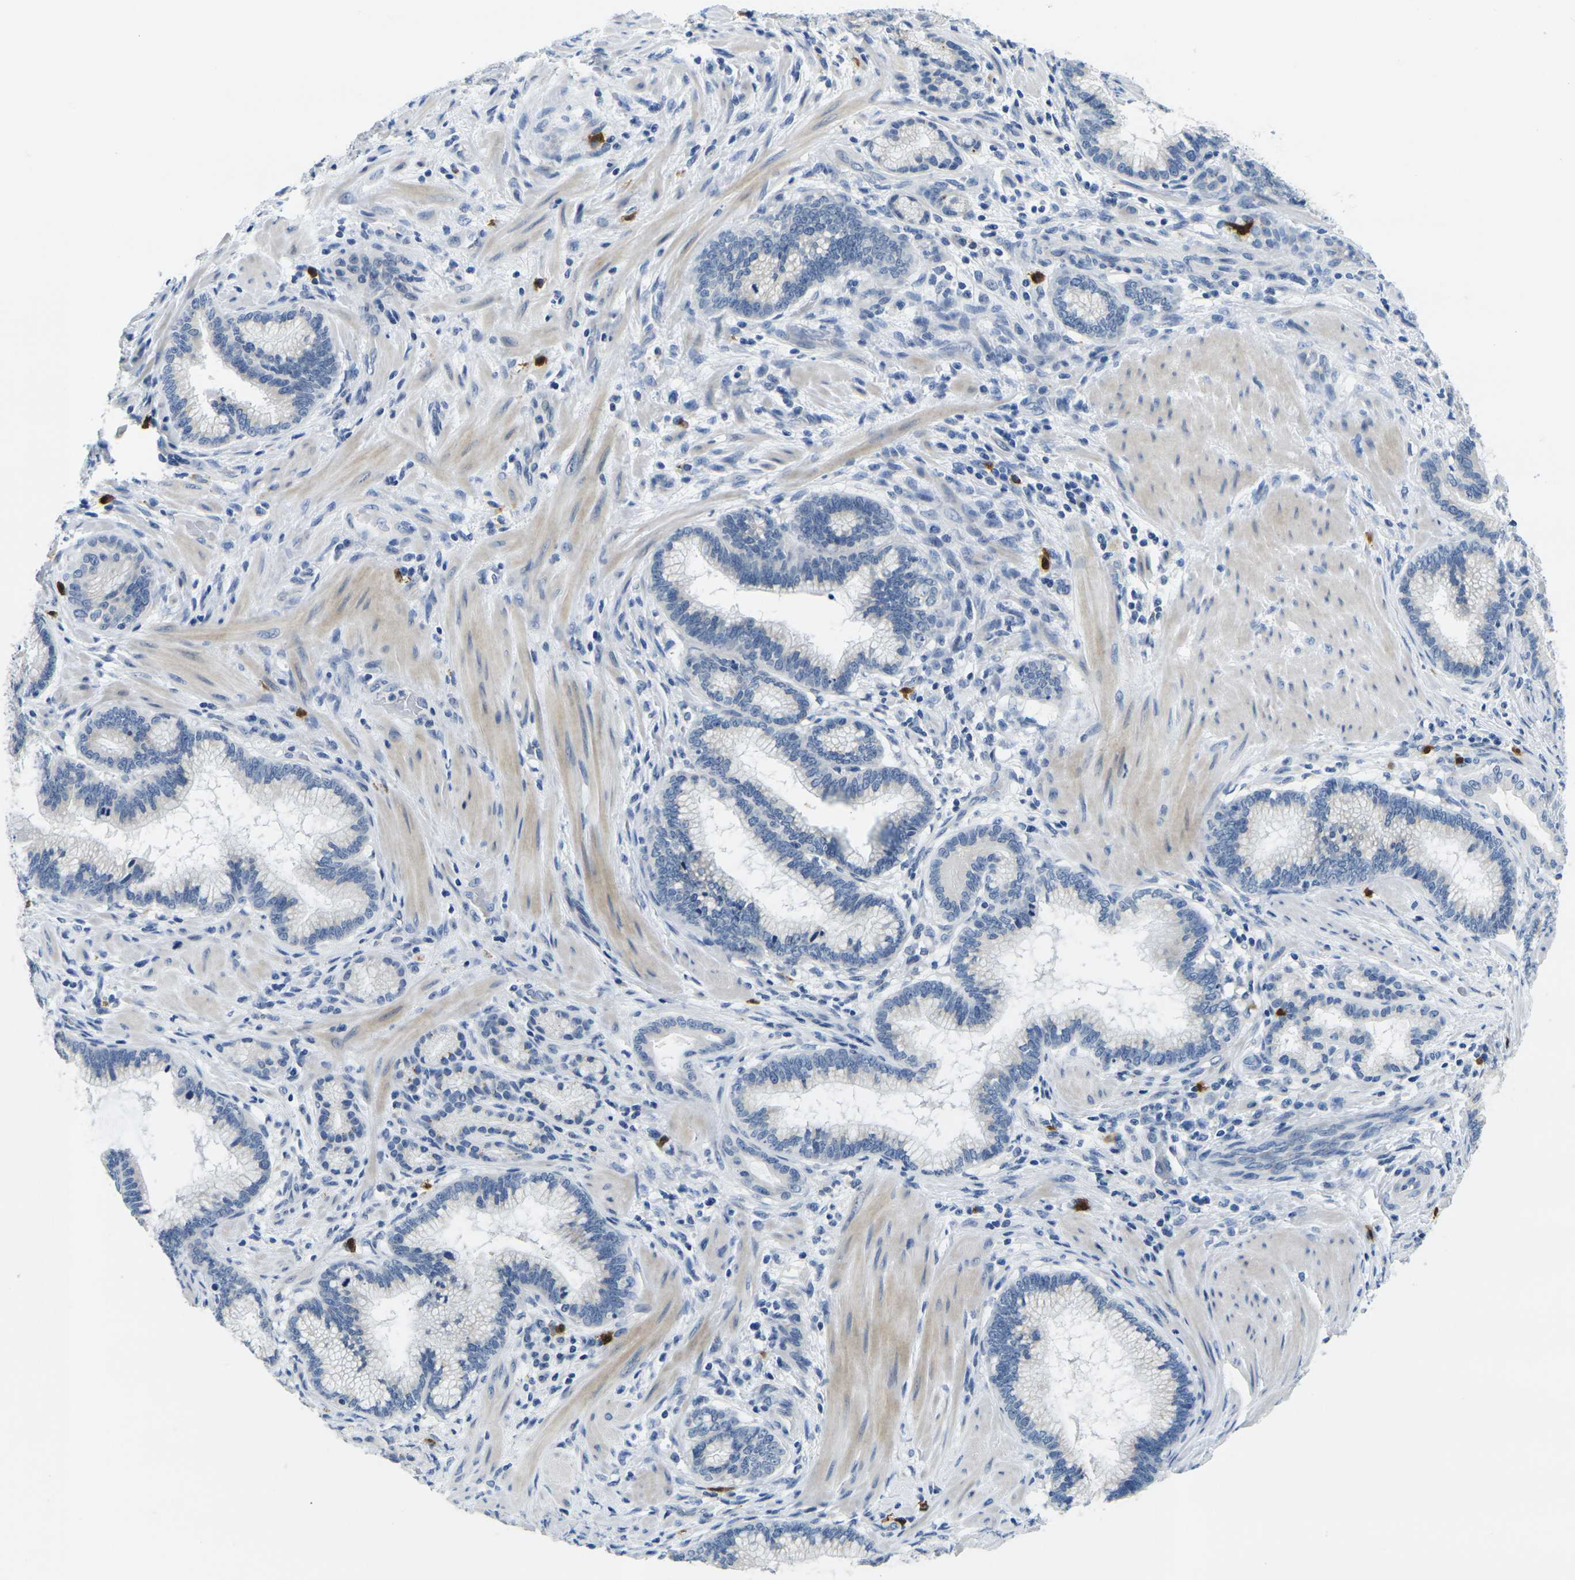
{"staining": {"intensity": "negative", "quantity": "none", "location": "none"}, "tissue": "pancreatic cancer", "cell_type": "Tumor cells", "image_type": "cancer", "snomed": [{"axis": "morphology", "description": "Adenocarcinoma, NOS"}, {"axis": "topography", "description": "Pancreas"}], "caption": "Pancreatic cancer was stained to show a protein in brown. There is no significant expression in tumor cells. Nuclei are stained in blue.", "gene": "GPR15", "patient": {"sex": "female", "age": 64}}